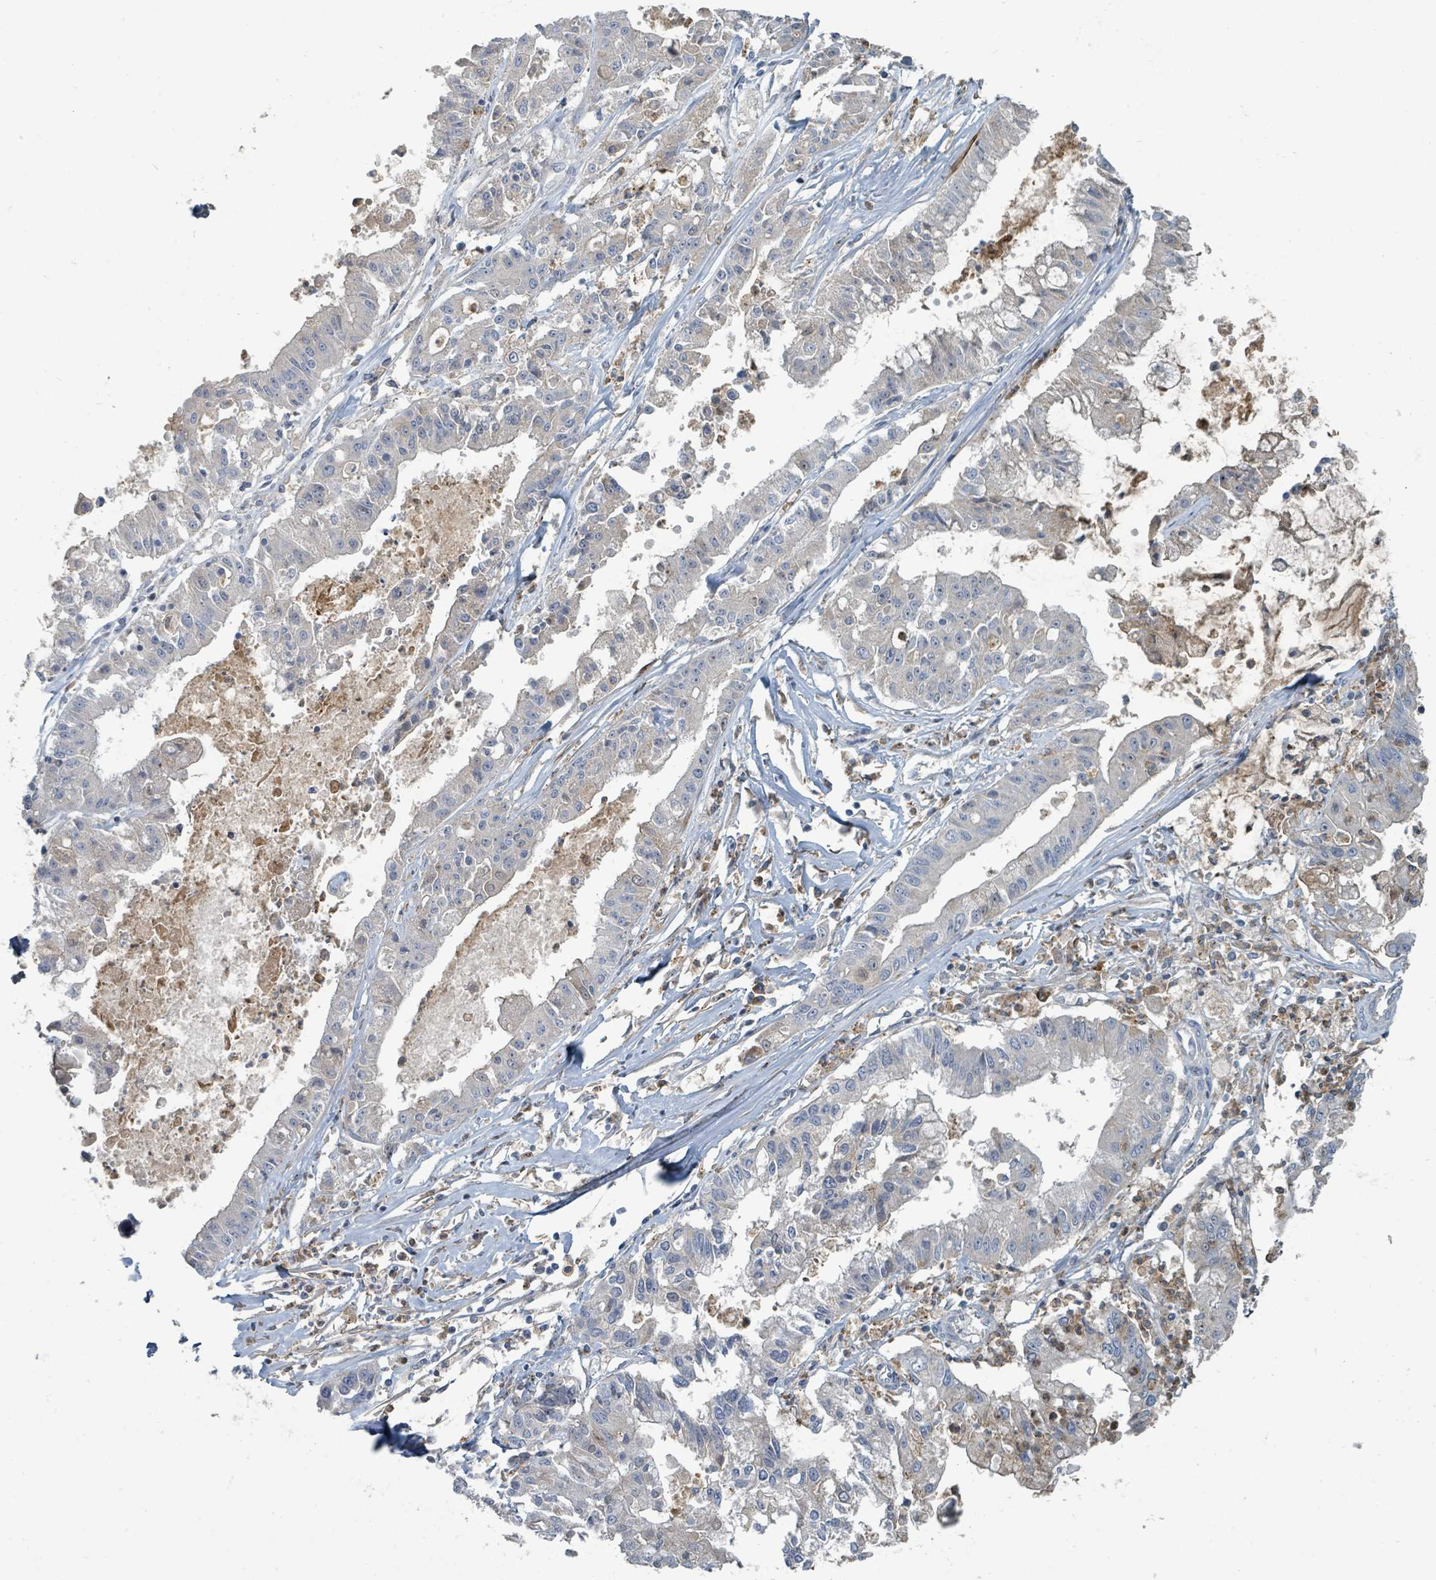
{"staining": {"intensity": "negative", "quantity": "none", "location": "none"}, "tissue": "ovarian cancer", "cell_type": "Tumor cells", "image_type": "cancer", "snomed": [{"axis": "morphology", "description": "Cystadenocarcinoma, mucinous, NOS"}, {"axis": "topography", "description": "Ovary"}], "caption": "The image displays no significant staining in tumor cells of ovarian cancer. (DAB immunohistochemistry (IHC), high magnification).", "gene": "SLC44A5", "patient": {"sex": "female", "age": 70}}